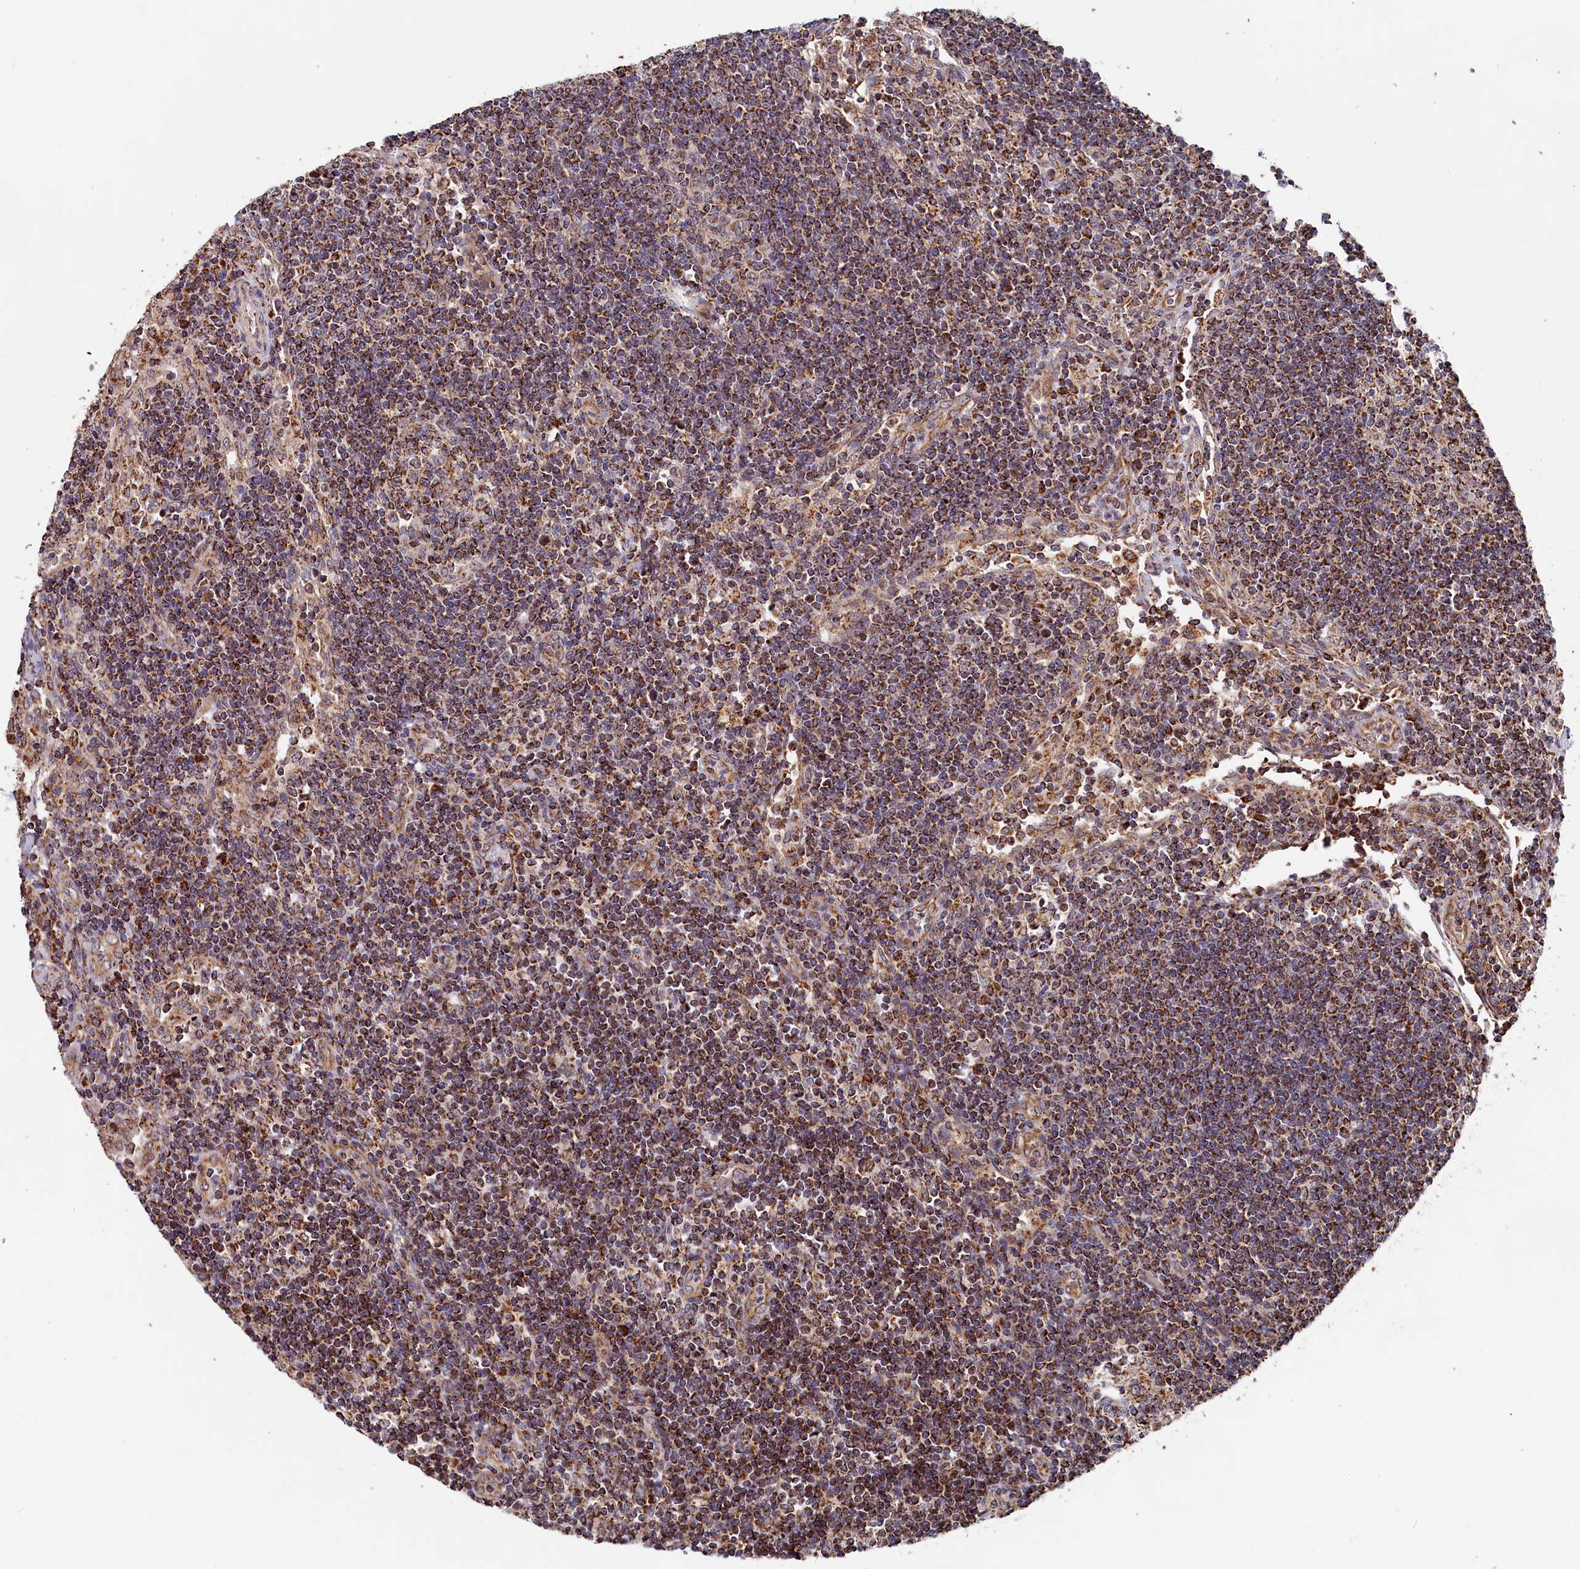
{"staining": {"intensity": "strong", "quantity": ">75%", "location": "cytoplasmic/membranous"}, "tissue": "lymph node", "cell_type": "Germinal center cells", "image_type": "normal", "snomed": [{"axis": "morphology", "description": "Normal tissue, NOS"}, {"axis": "topography", "description": "Lymph node"}], "caption": "Approximately >75% of germinal center cells in benign human lymph node demonstrate strong cytoplasmic/membranous protein positivity as visualized by brown immunohistochemical staining.", "gene": "MACROD1", "patient": {"sex": "female", "age": 73}}